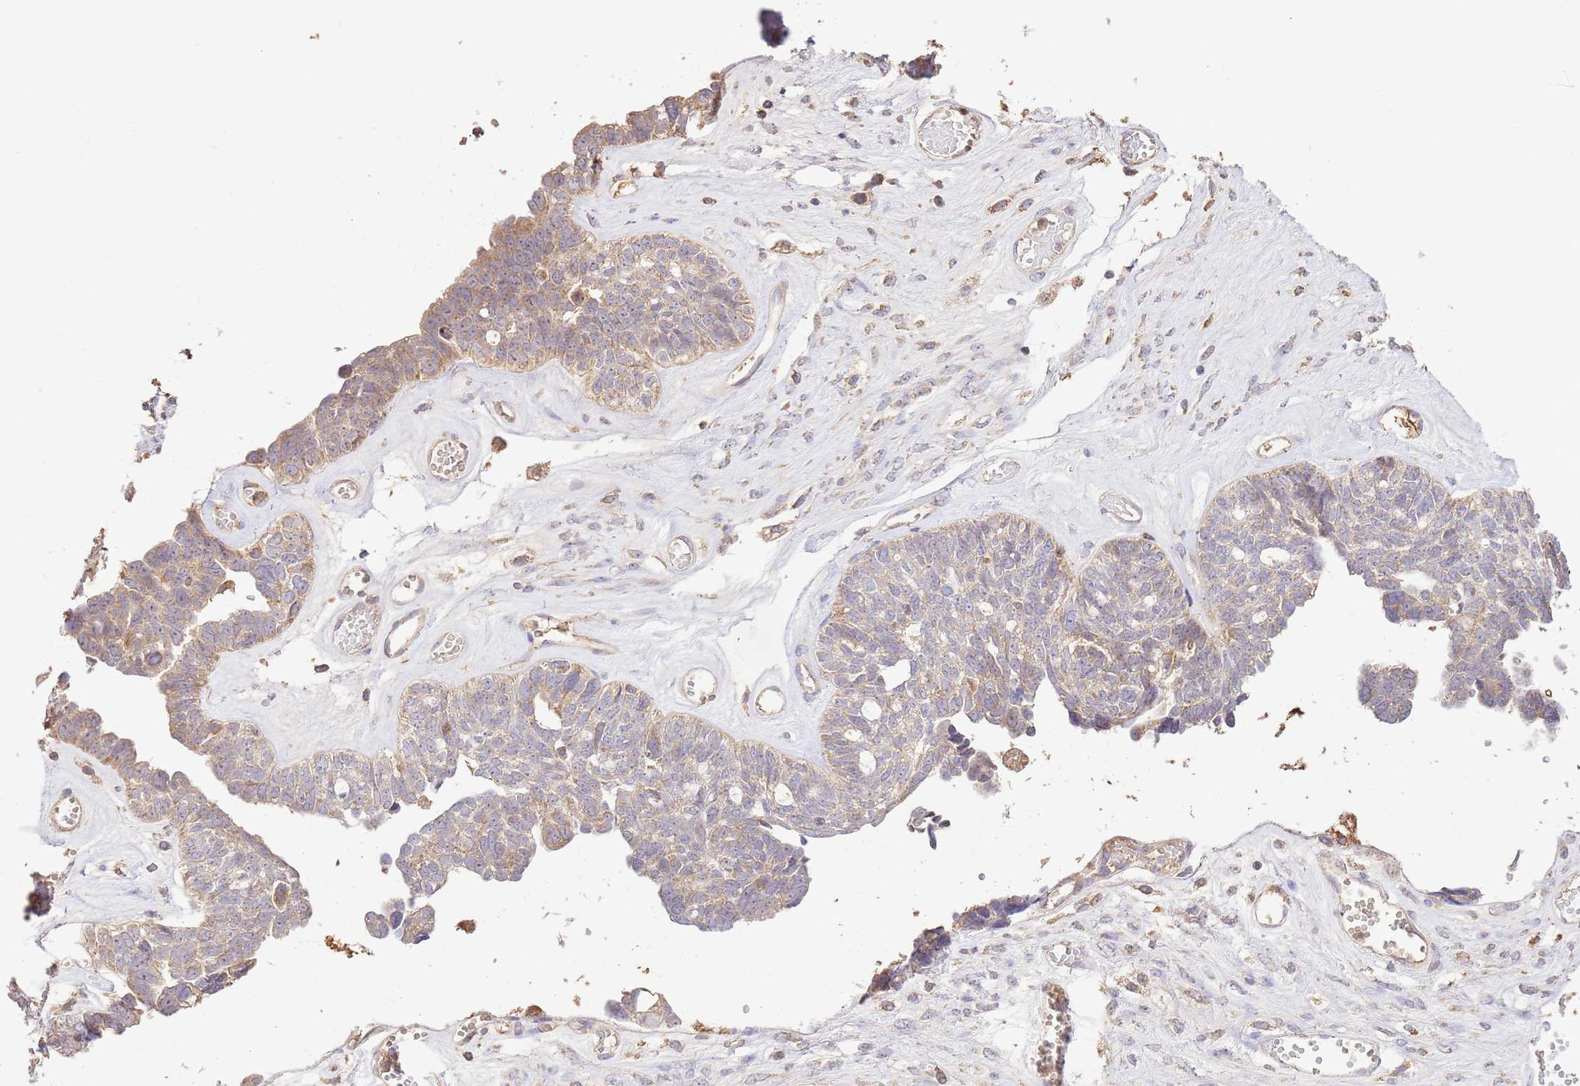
{"staining": {"intensity": "weak", "quantity": "25%-75%", "location": "cytoplasmic/membranous"}, "tissue": "ovarian cancer", "cell_type": "Tumor cells", "image_type": "cancer", "snomed": [{"axis": "morphology", "description": "Cystadenocarcinoma, serous, NOS"}, {"axis": "topography", "description": "Ovary"}], "caption": "IHC staining of ovarian cancer, which displays low levels of weak cytoplasmic/membranous expression in about 25%-75% of tumor cells indicating weak cytoplasmic/membranous protein staining. The staining was performed using DAB (3,3'-diaminobenzidine) (brown) for protein detection and nuclei were counterstained in hematoxylin (blue).", "gene": "LRRC28", "patient": {"sex": "female", "age": 79}}